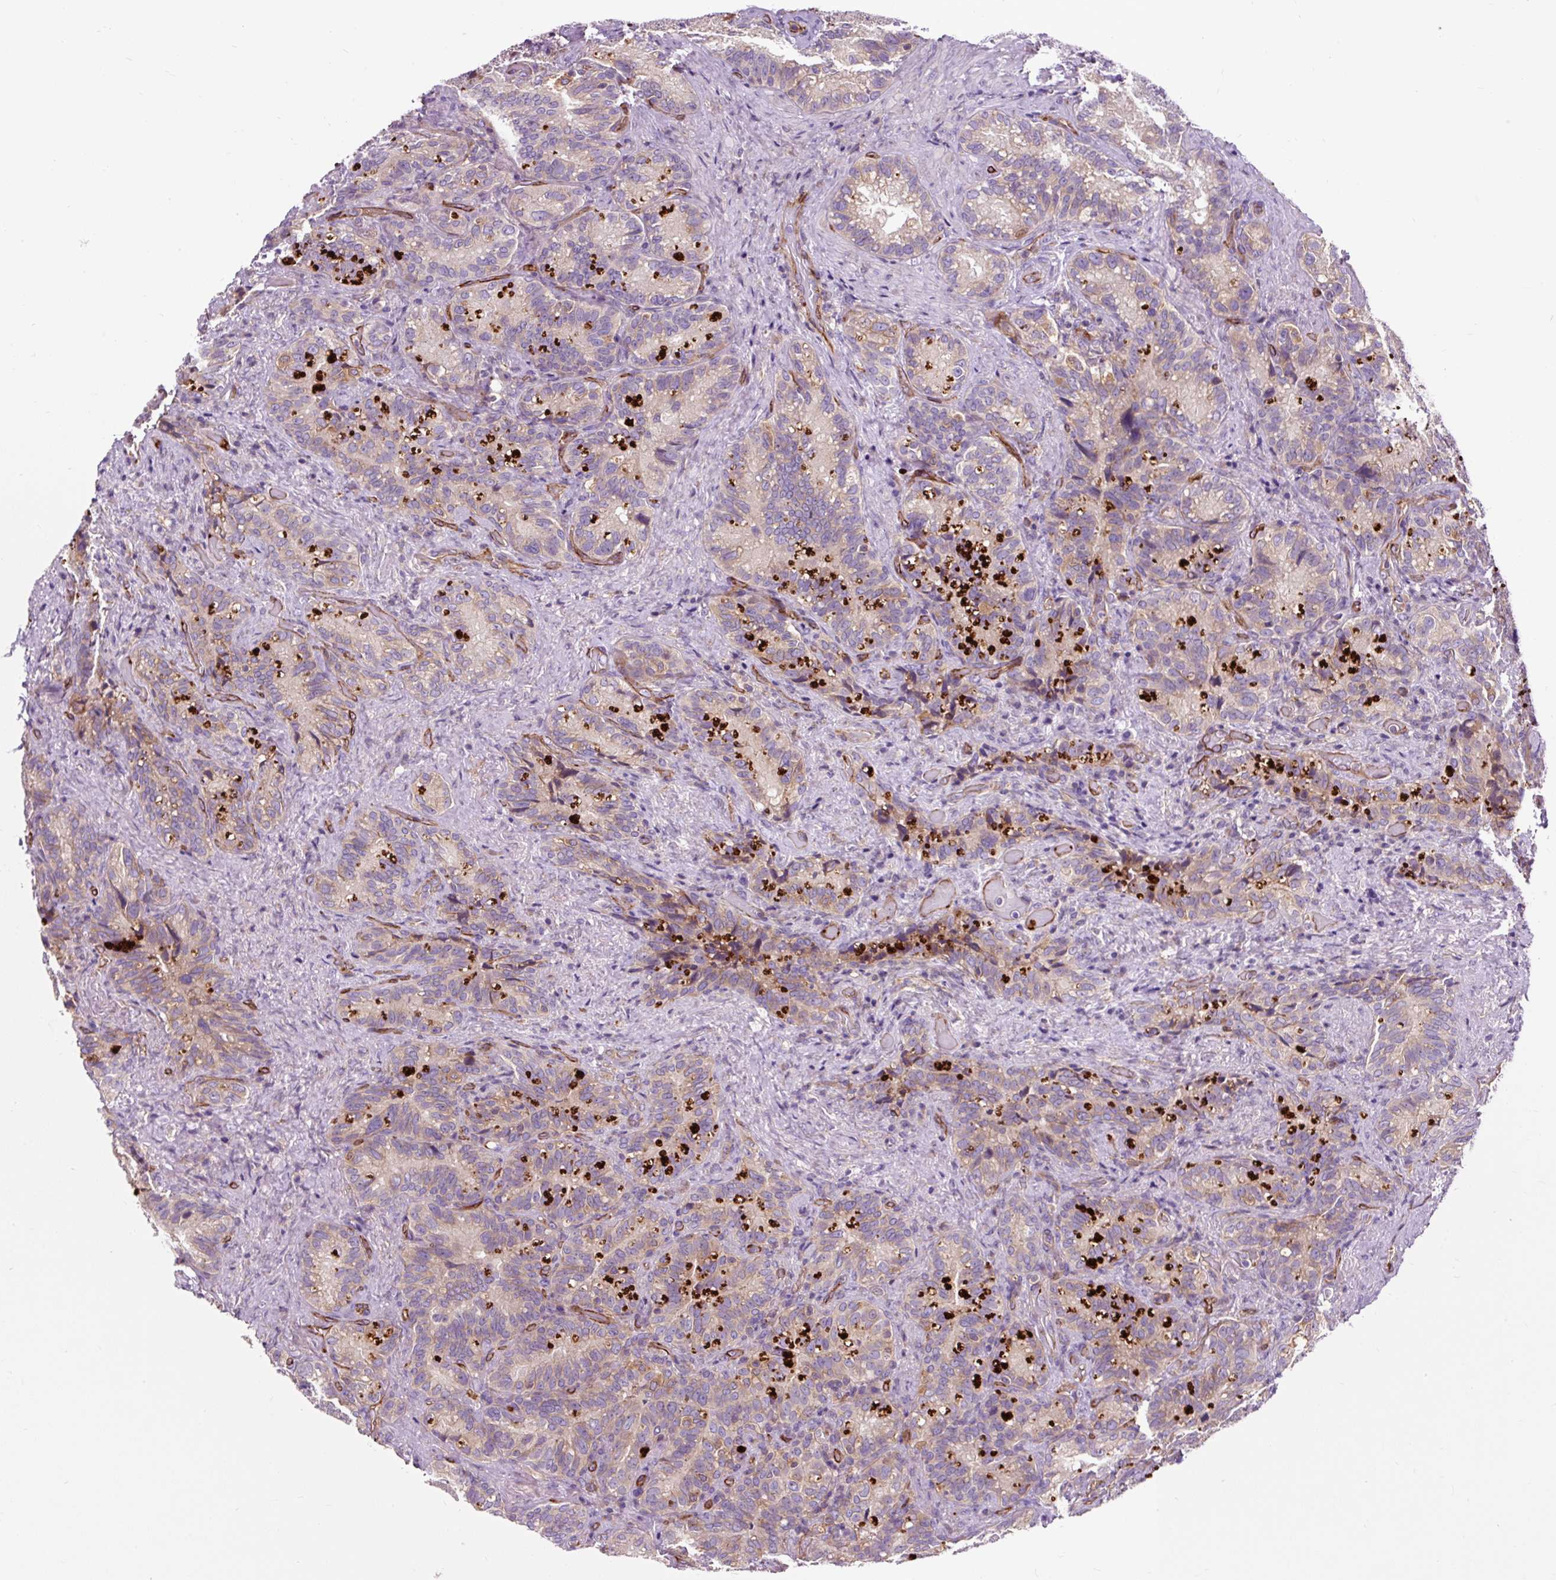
{"staining": {"intensity": "moderate", "quantity": "25%-75%", "location": "cytoplasmic/membranous"}, "tissue": "seminal vesicle", "cell_type": "Glandular cells", "image_type": "normal", "snomed": [{"axis": "morphology", "description": "Normal tissue, NOS"}, {"axis": "topography", "description": "Seminal veicle"}], "caption": "This histopathology image demonstrates IHC staining of benign human seminal vesicle, with medium moderate cytoplasmic/membranous staining in about 25%-75% of glandular cells.", "gene": "PCDHGB3", "patient": {"sex": "male", "age": 68}}